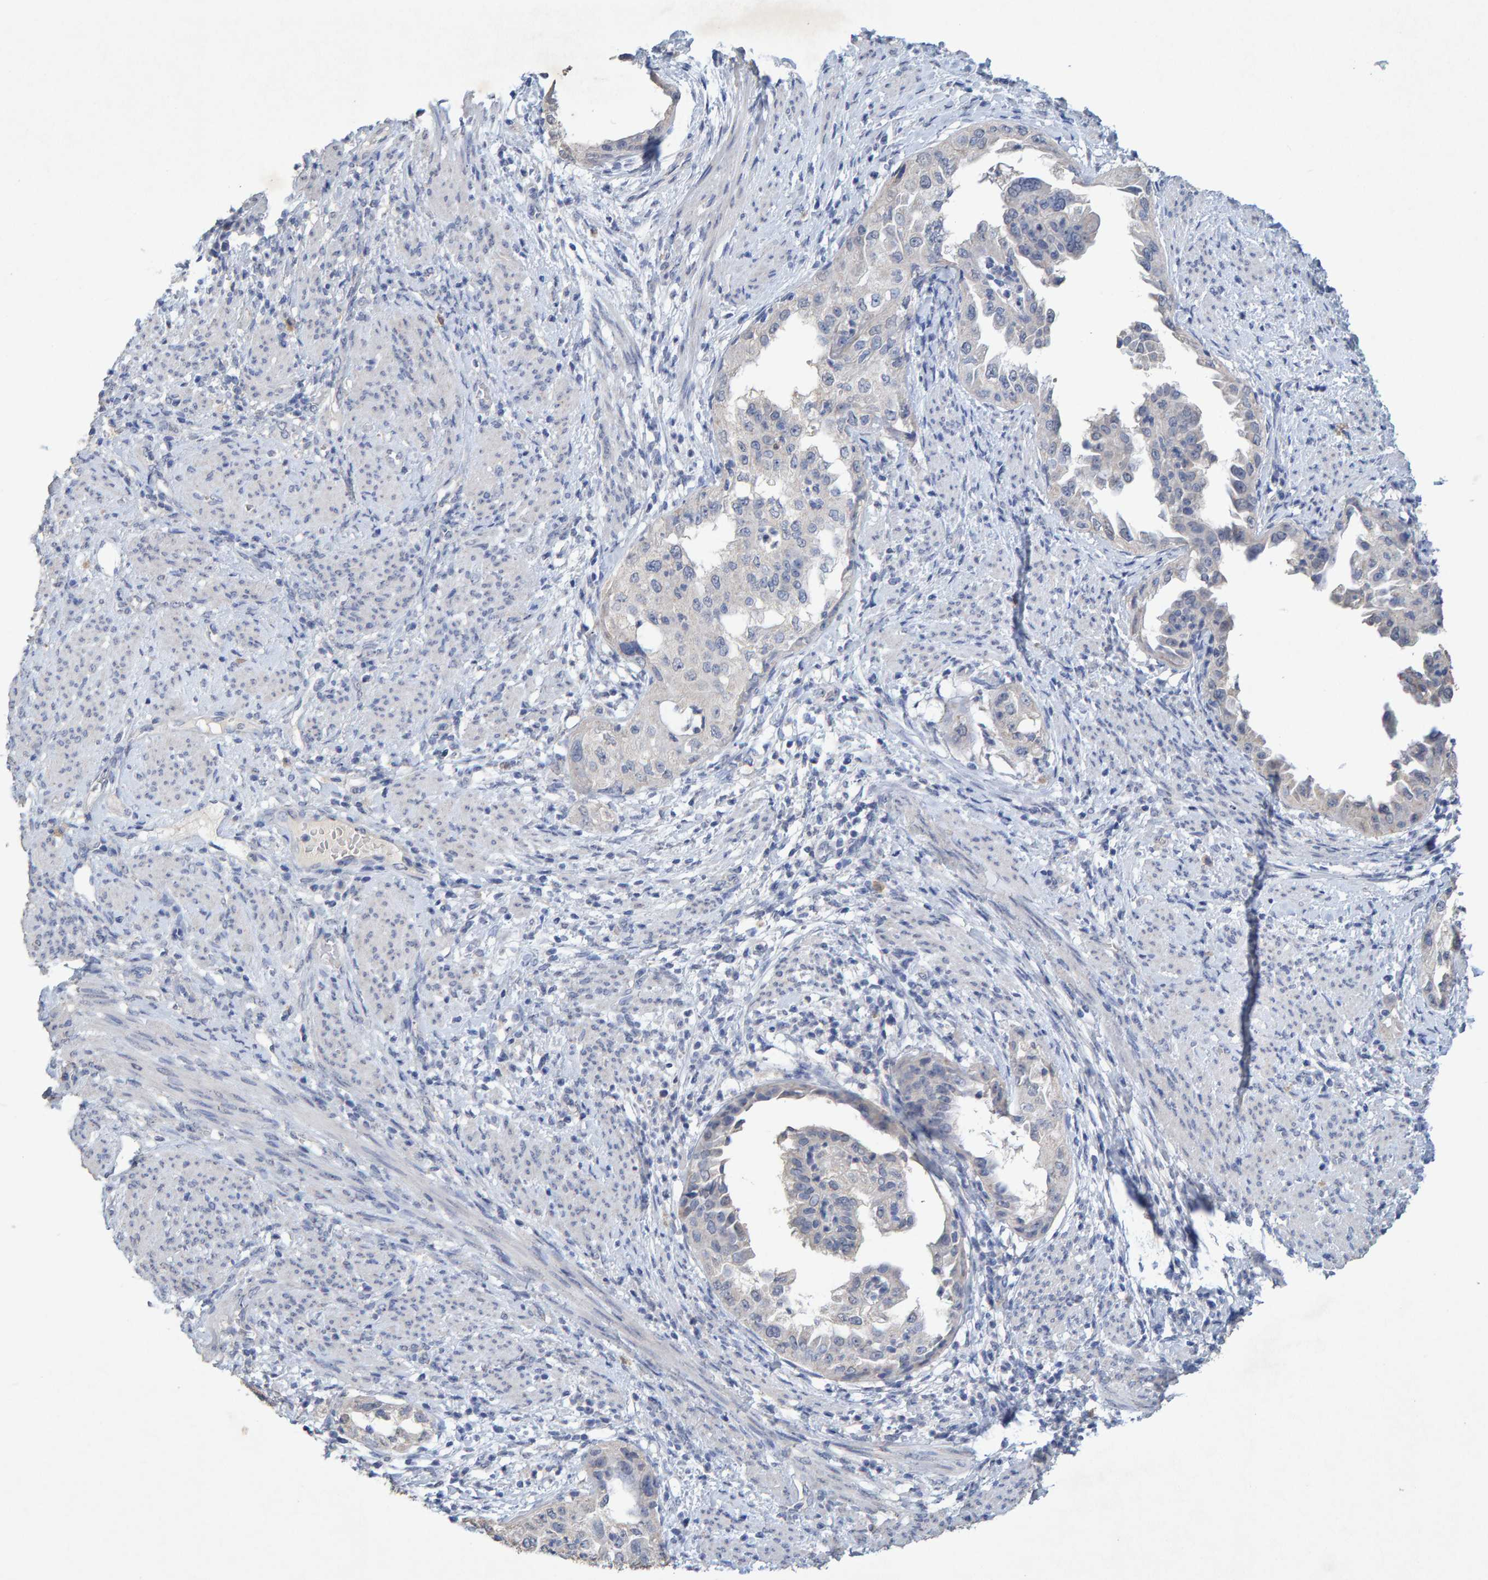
{"staining": {"intensity": "negative", "quantity": "none", "location": "none"}, "tissue": "endometrial cancer", "cell_type": "Tumor cells", "image_type": "cancer", "snomed": [{"axis": "morphology", "description": "Adenocarcinoma, NOS"}, {"axis": "topography", "description": "Endometrium"}], "caption": "This is an immunohistochemistry (IHC) micrograph of human endometrial cancer. There is no expression in tumor cells.", "gene": "CTH", "patient": {"sex": "female", "age": 85}}